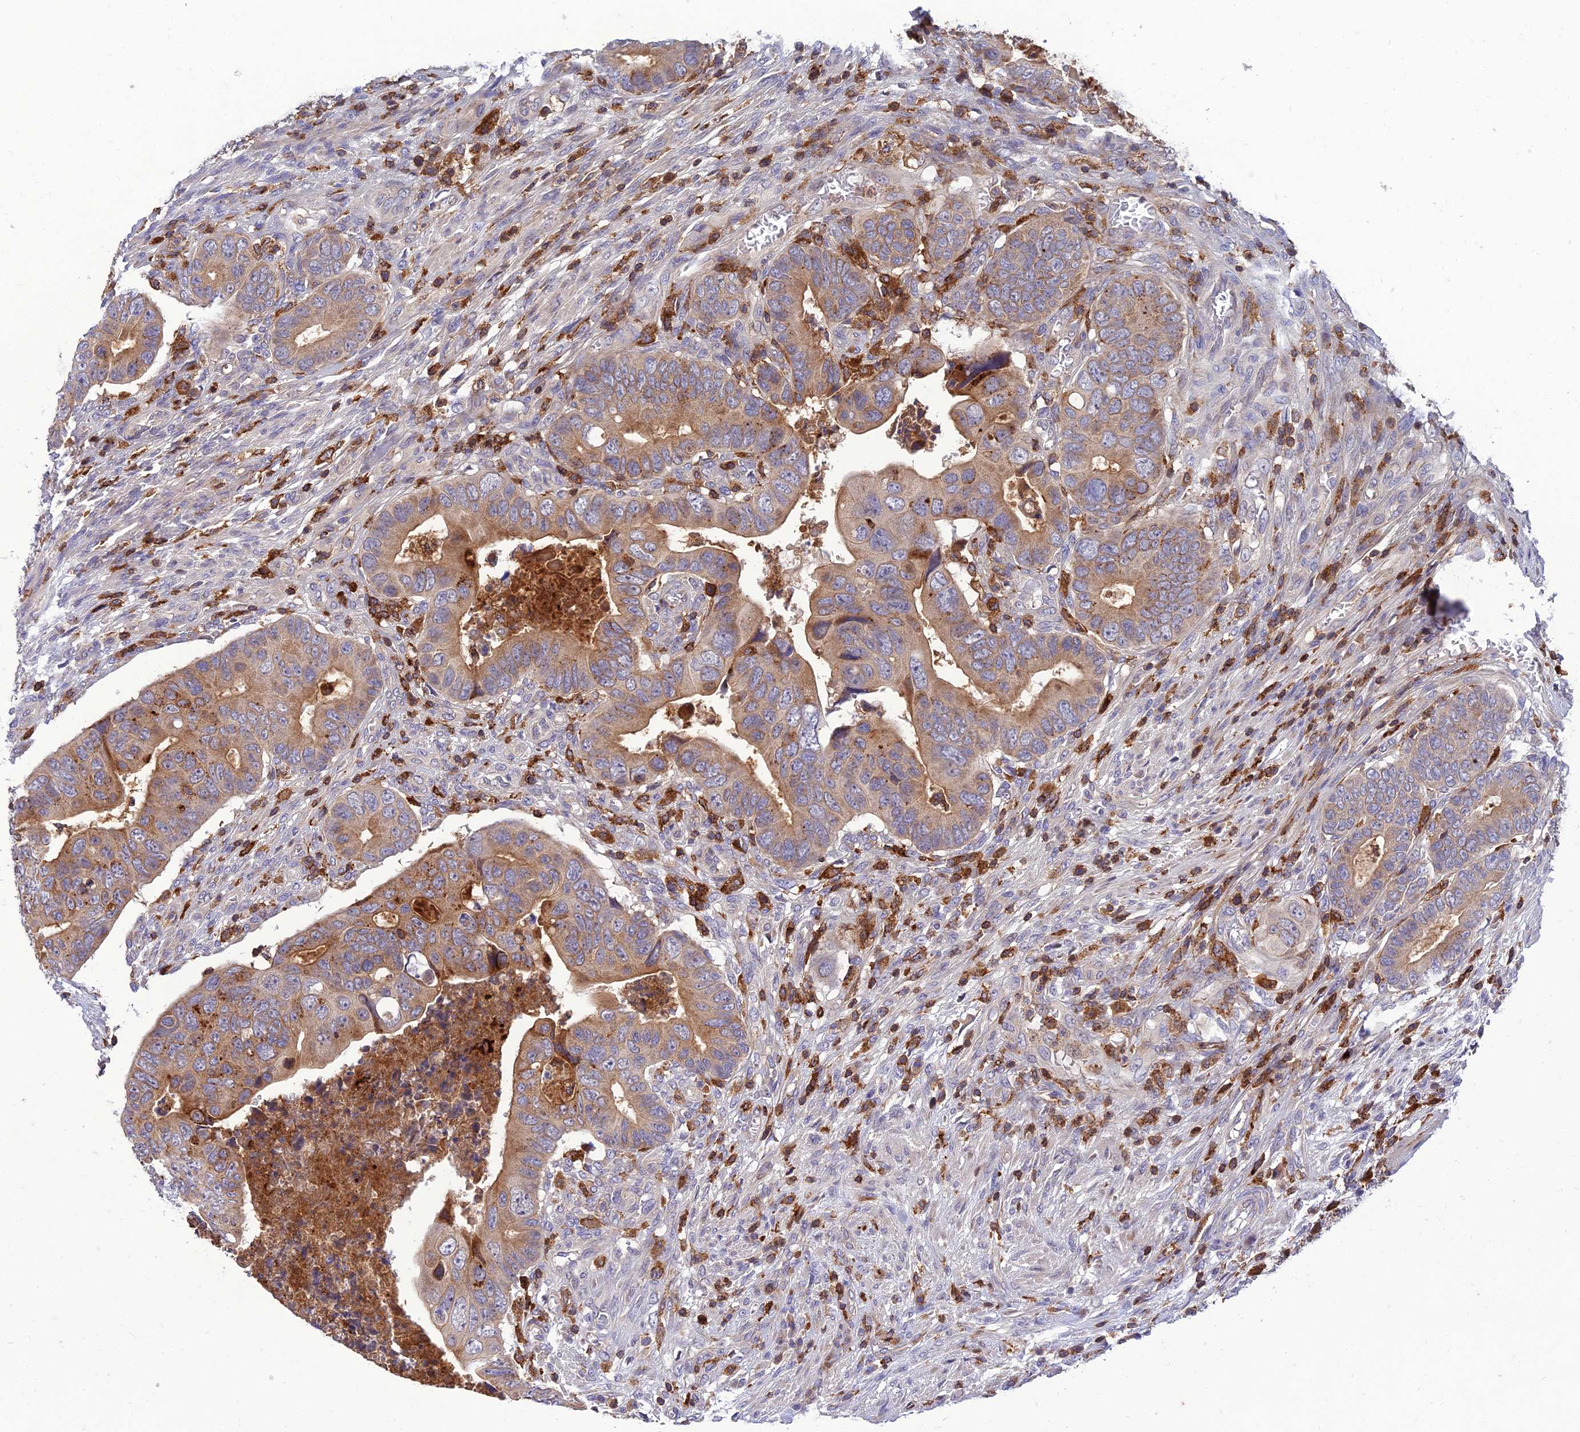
{"staining": {"intensity": "moderate", "quantity": ">75%", "location": "cytoplasmic/membranous"}, "tissue": "colorectal cancer", "cell_type": "Tumor cells", "image_type": "cancer", "snomed": [{"axis": "morphology", "description": "Adenocarcinoma, NOS"}, {"axis": "topography", "description": "Rectum"}], "caption": "This is an image of immunohistochemistry (IHC) staining of adenocarcinoma (colorectal), which shows moderate staining in the cytoplasmic/membranous of tumor cells.", "gene": "IRAK3", "patient": {"sex": "female", "age": 78}}